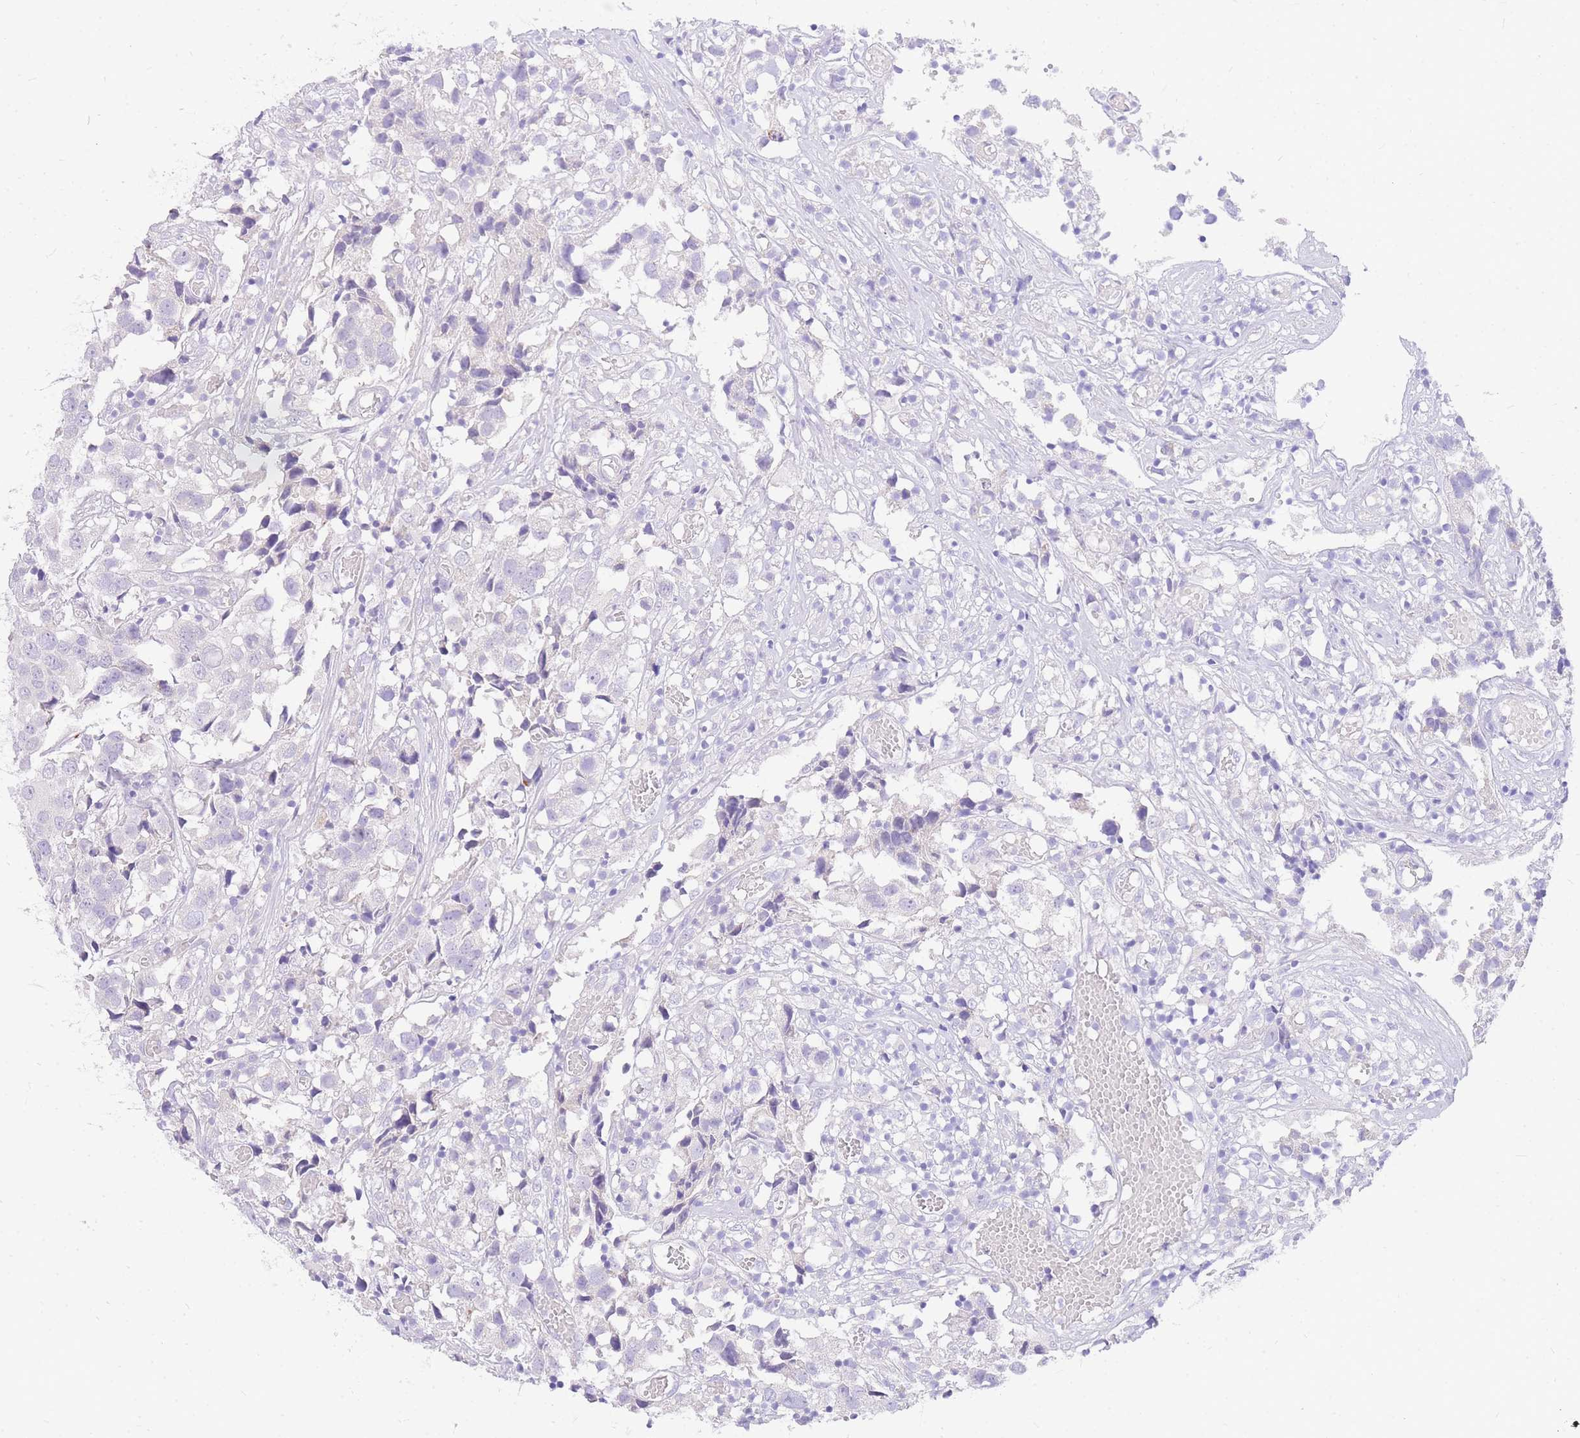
{"staining": {"intensity": "negative", "quantity": "none", "location": "none"}, "tissue": "urothelial cancer", "cell_type": "Tumor cells", "image_type": "cancer", "snomed": [{"axis": "morphology", "description": "Urothelial carcinoma, High grade"}, {"axis": "topography", "description": "Urinary bladder"}], "caption": "The micrograph shows no staining of tumor cells in urothelial cancer. (DAB (3,3'-diaminobenzidine) IHC, high magnification).", "gene": "UPK1A", "patient": {"sex": "female", "age": 75}}